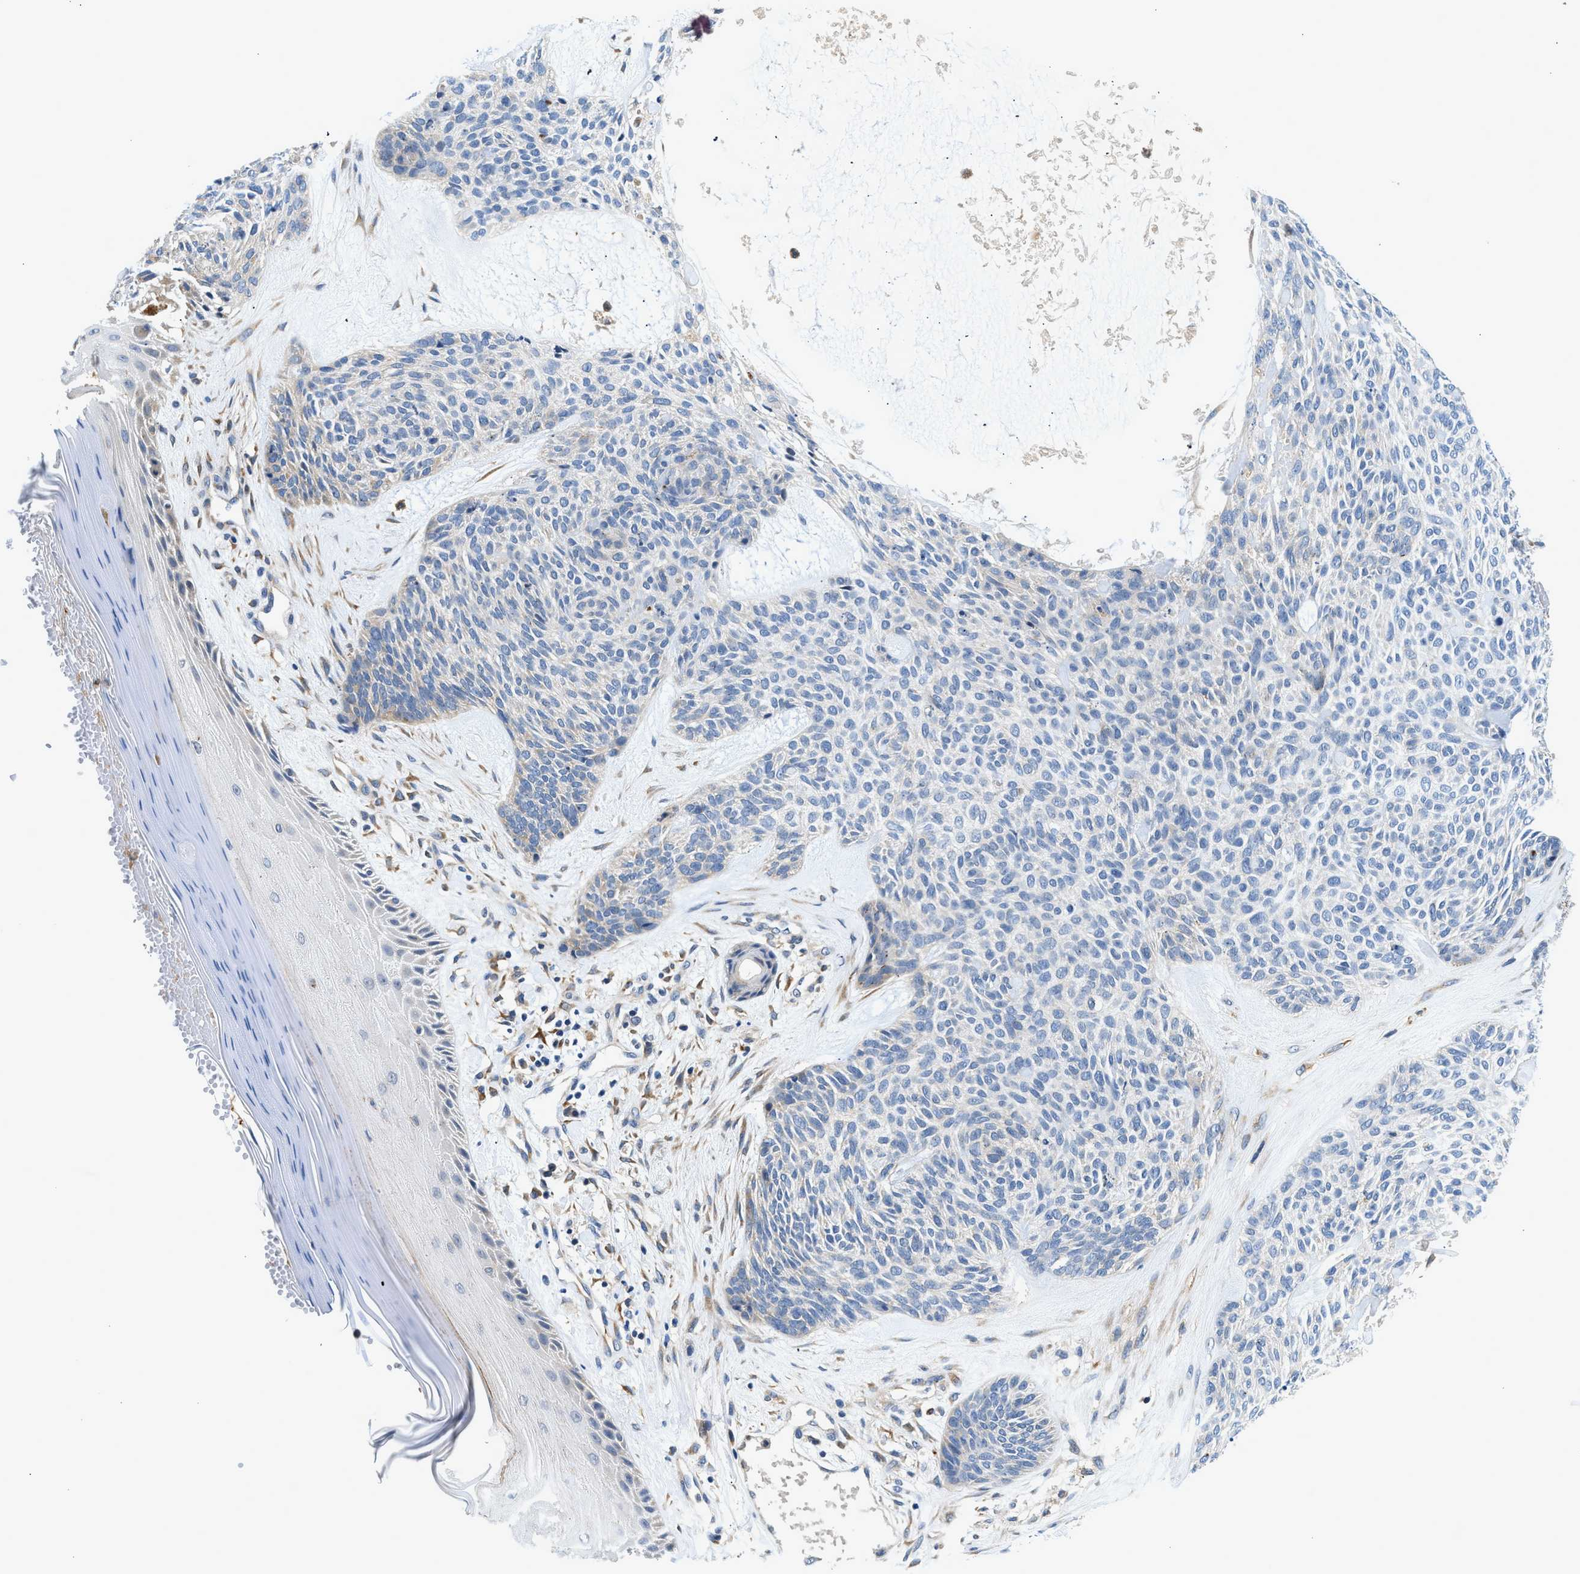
{"staining": {"intensity": "weak", "quantity": "<25%", "location": "cytoplasmic/membranous"}, "tissue": "skin cancer", "cell_type": "Tumor cells", "image_type": "cancer", "snomed": [{"axis": "morphology", "description": "Basal cell carcinoma"}, {"axis": "topography", "description": "Skin"}], "caption": "IHC histopathology image of neoplastic tissue: basal cell carcinoma (skin) stained with DAB (3,3'-diaminobenzidine) shows no significant protein staining in tumor cells.", "gene": "LPIN2", "patient": {"sex": "male", "age": 55}}